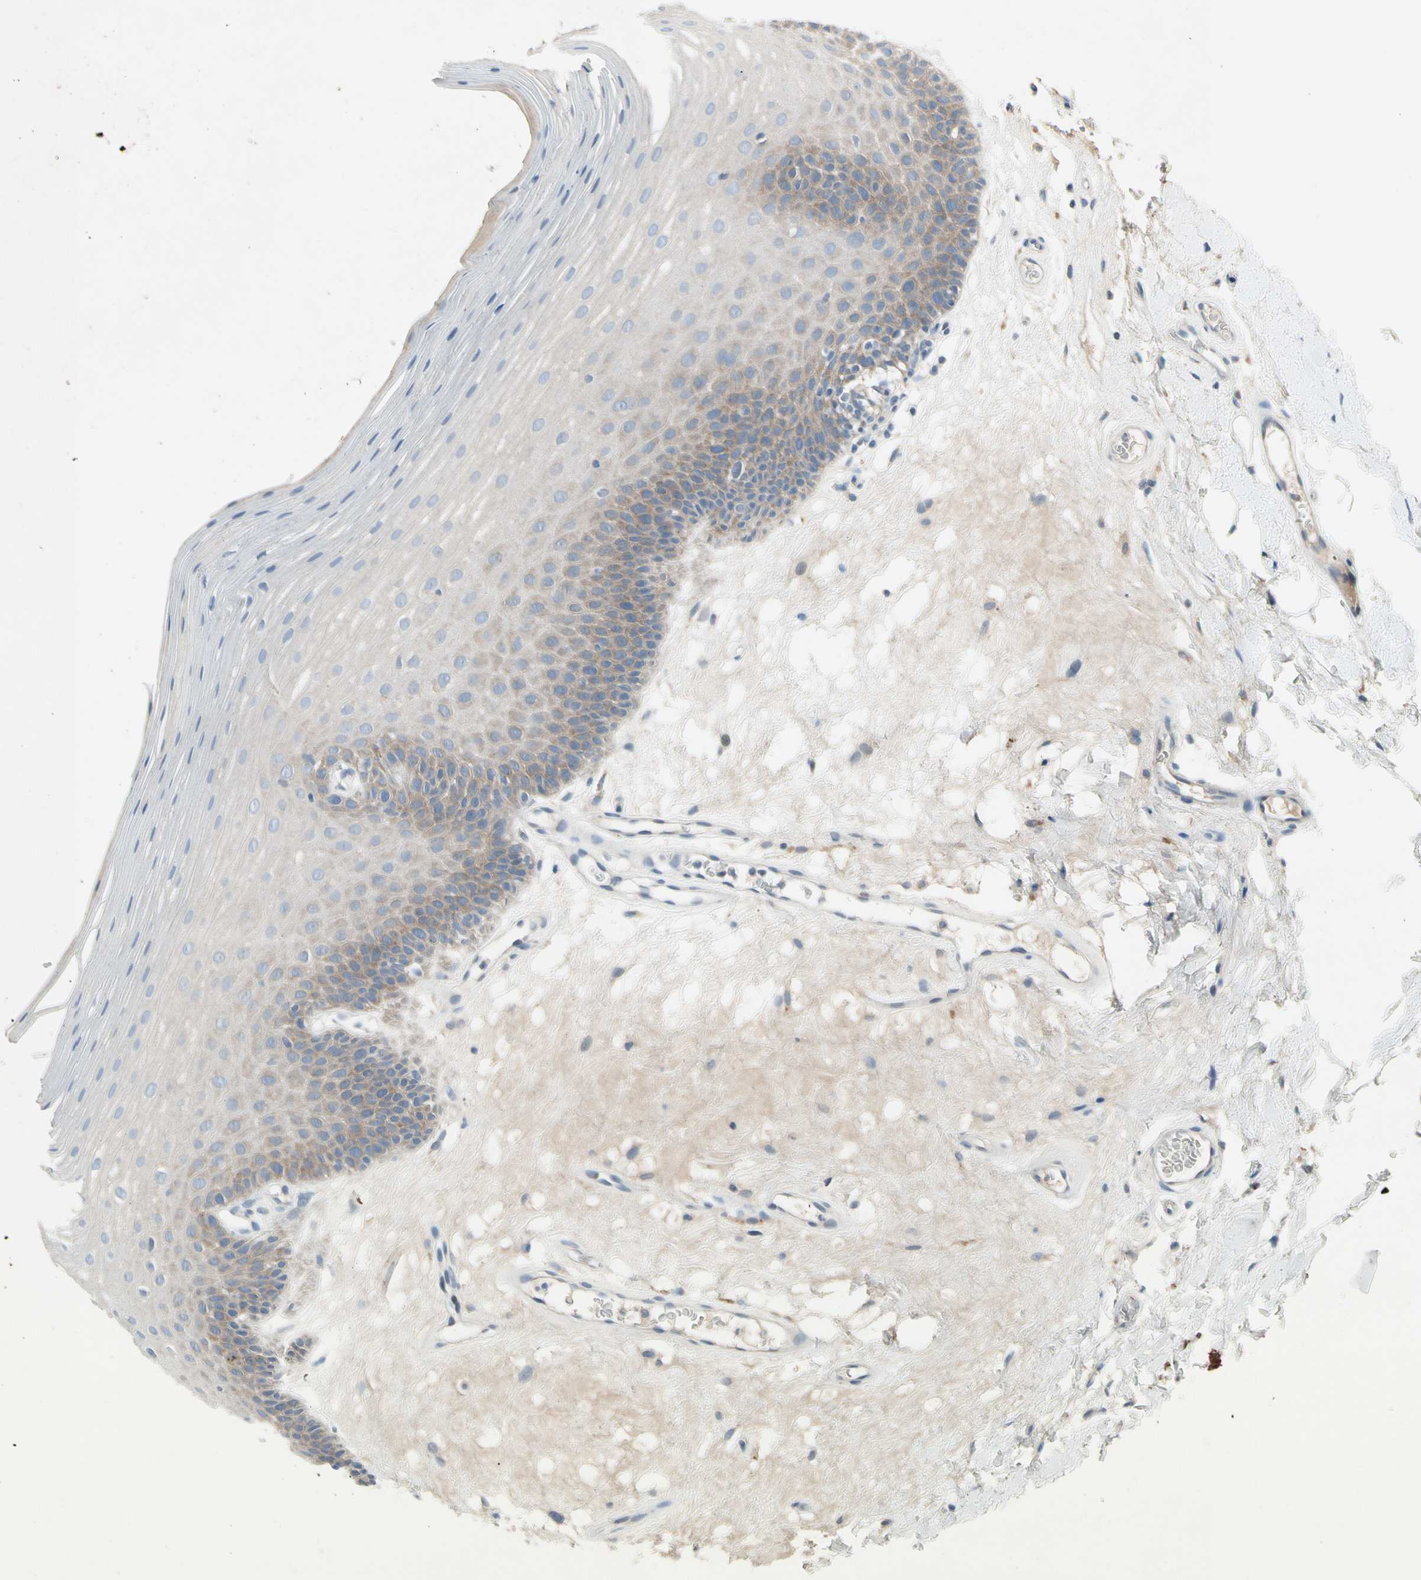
{"staining": {"intensity": "moderate", "quantity": "25%-75%", "location": "cytoplasmic/membranous"}, "tissue": "oral mucosa", "cell_type": "Squamous epithelial cells", "image_type": "normal", "snomed": [{"axis": "morphology", "description": "Normal tissue, NOS"}, {"axis": "morphology", "description": "Squamous cell carcinoma, NOS"}, {"axis": "topography", "description": "Skeletal muscle"}, {"axis": "topography", "description": "Oral tissue"}], "caption": "Squamous epithelial cells reveal moderate cytoplasmic/membranous staining in about 25%-75% of cells in normal oral mucosa.", "gene": "IL1R1", "patient": {"sex": "male", "age": 71}}